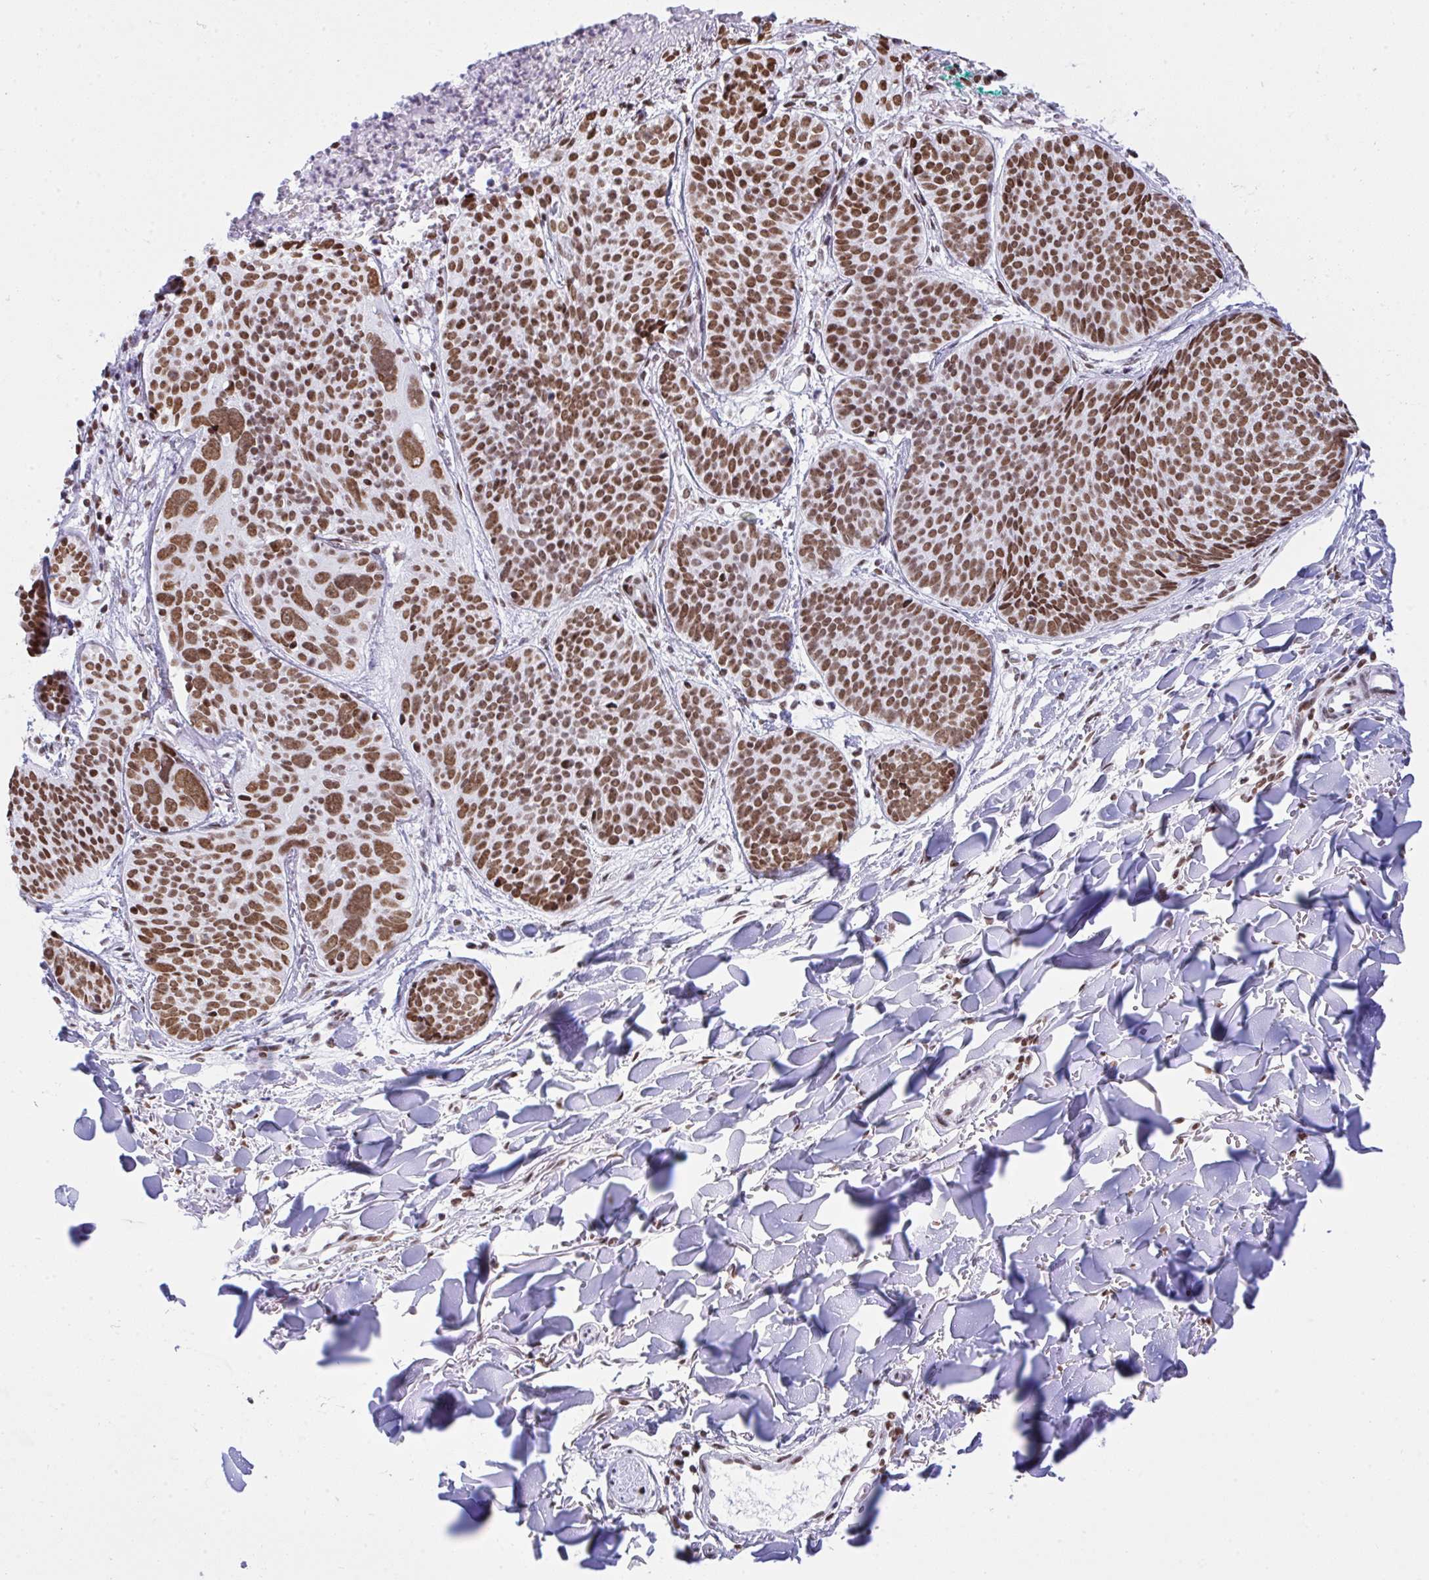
{"staining": {"intensity": "strong", "quantity": ">75%", "location": "nuclear"}, "tissue": "skin cancer", "cell_type": "Tumor cells", "image_type": "cancer", "snomed": [{"axis": "morphology", "description": "Basal cell carcinoma"}, {"axis": "topography", "description": "Skin"}, {"axis": "topography", "description": "Skin of neck"}, {"axis": "topography", "description": "Skin of shoulder"}, {"axis": "topography", "description": "Skin of back"}], "caption": "IHC micrograph of neoplastic tissue: basal cell carcinoma (skin) stained using immunohistochemistry reveals high levels of strong protein expression localized specifically in the nuclear of tumor cells, appearing as a nuclear brown color.", "gene": "DDX52", "patient": {"sex": "male", "age": 80}}